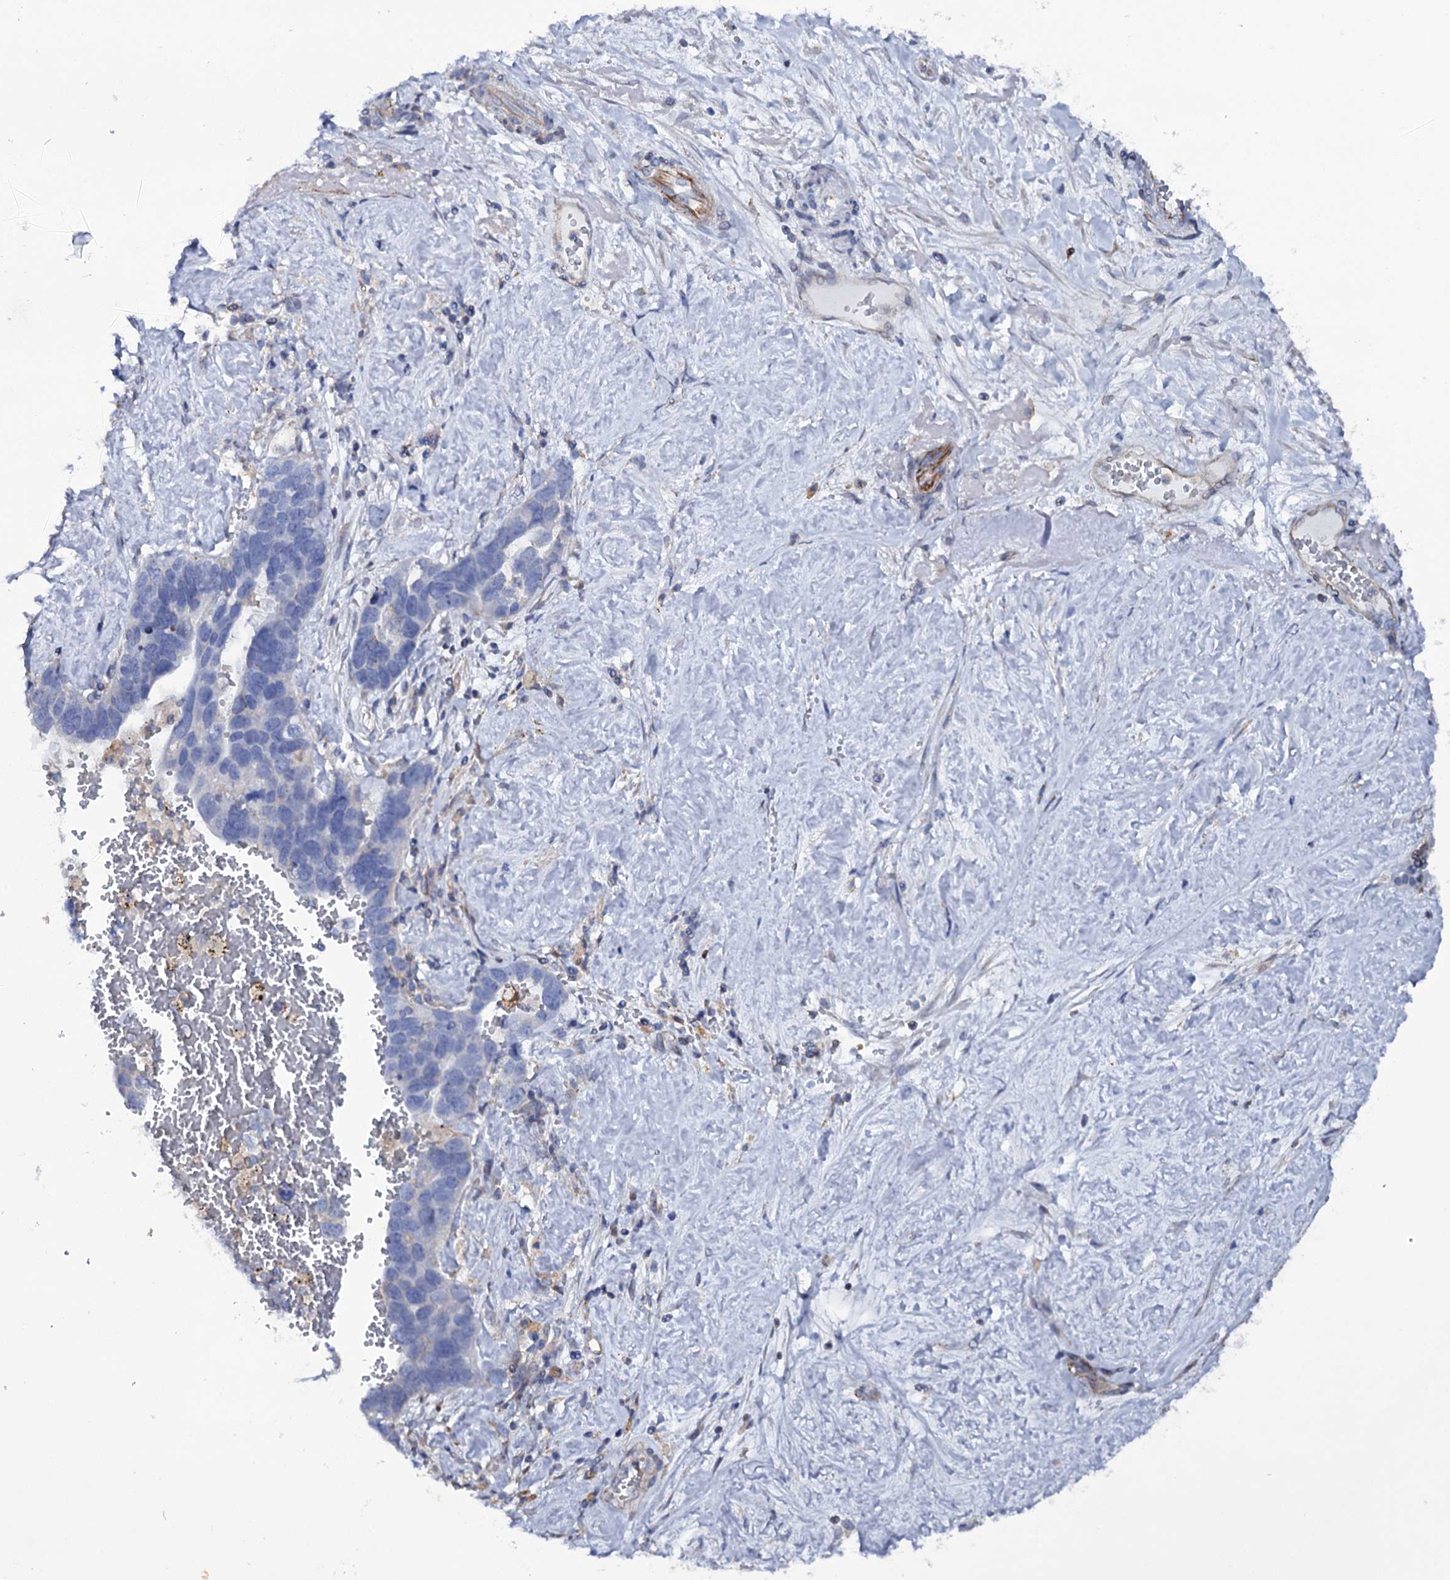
{"staining": {"intensity": "negative", "quantity": "none", "location": "none"}, "tissue": "ovarian cancer", "cell_type": "Tumor cells", "image_type": "cancer", "snomed": [{"axis": "morphology", "description": "Cystadenocarcinoma, serous, NOS"}, {"axis": "topography", "description": "Ovary"}], "caption": "The photomicrograph exhibits no significant expression in tumor cells of serous cystadenocarcinoma (ovarian).", "gene": "TTC23", "patient": {"sex": "female", "age": 54}}